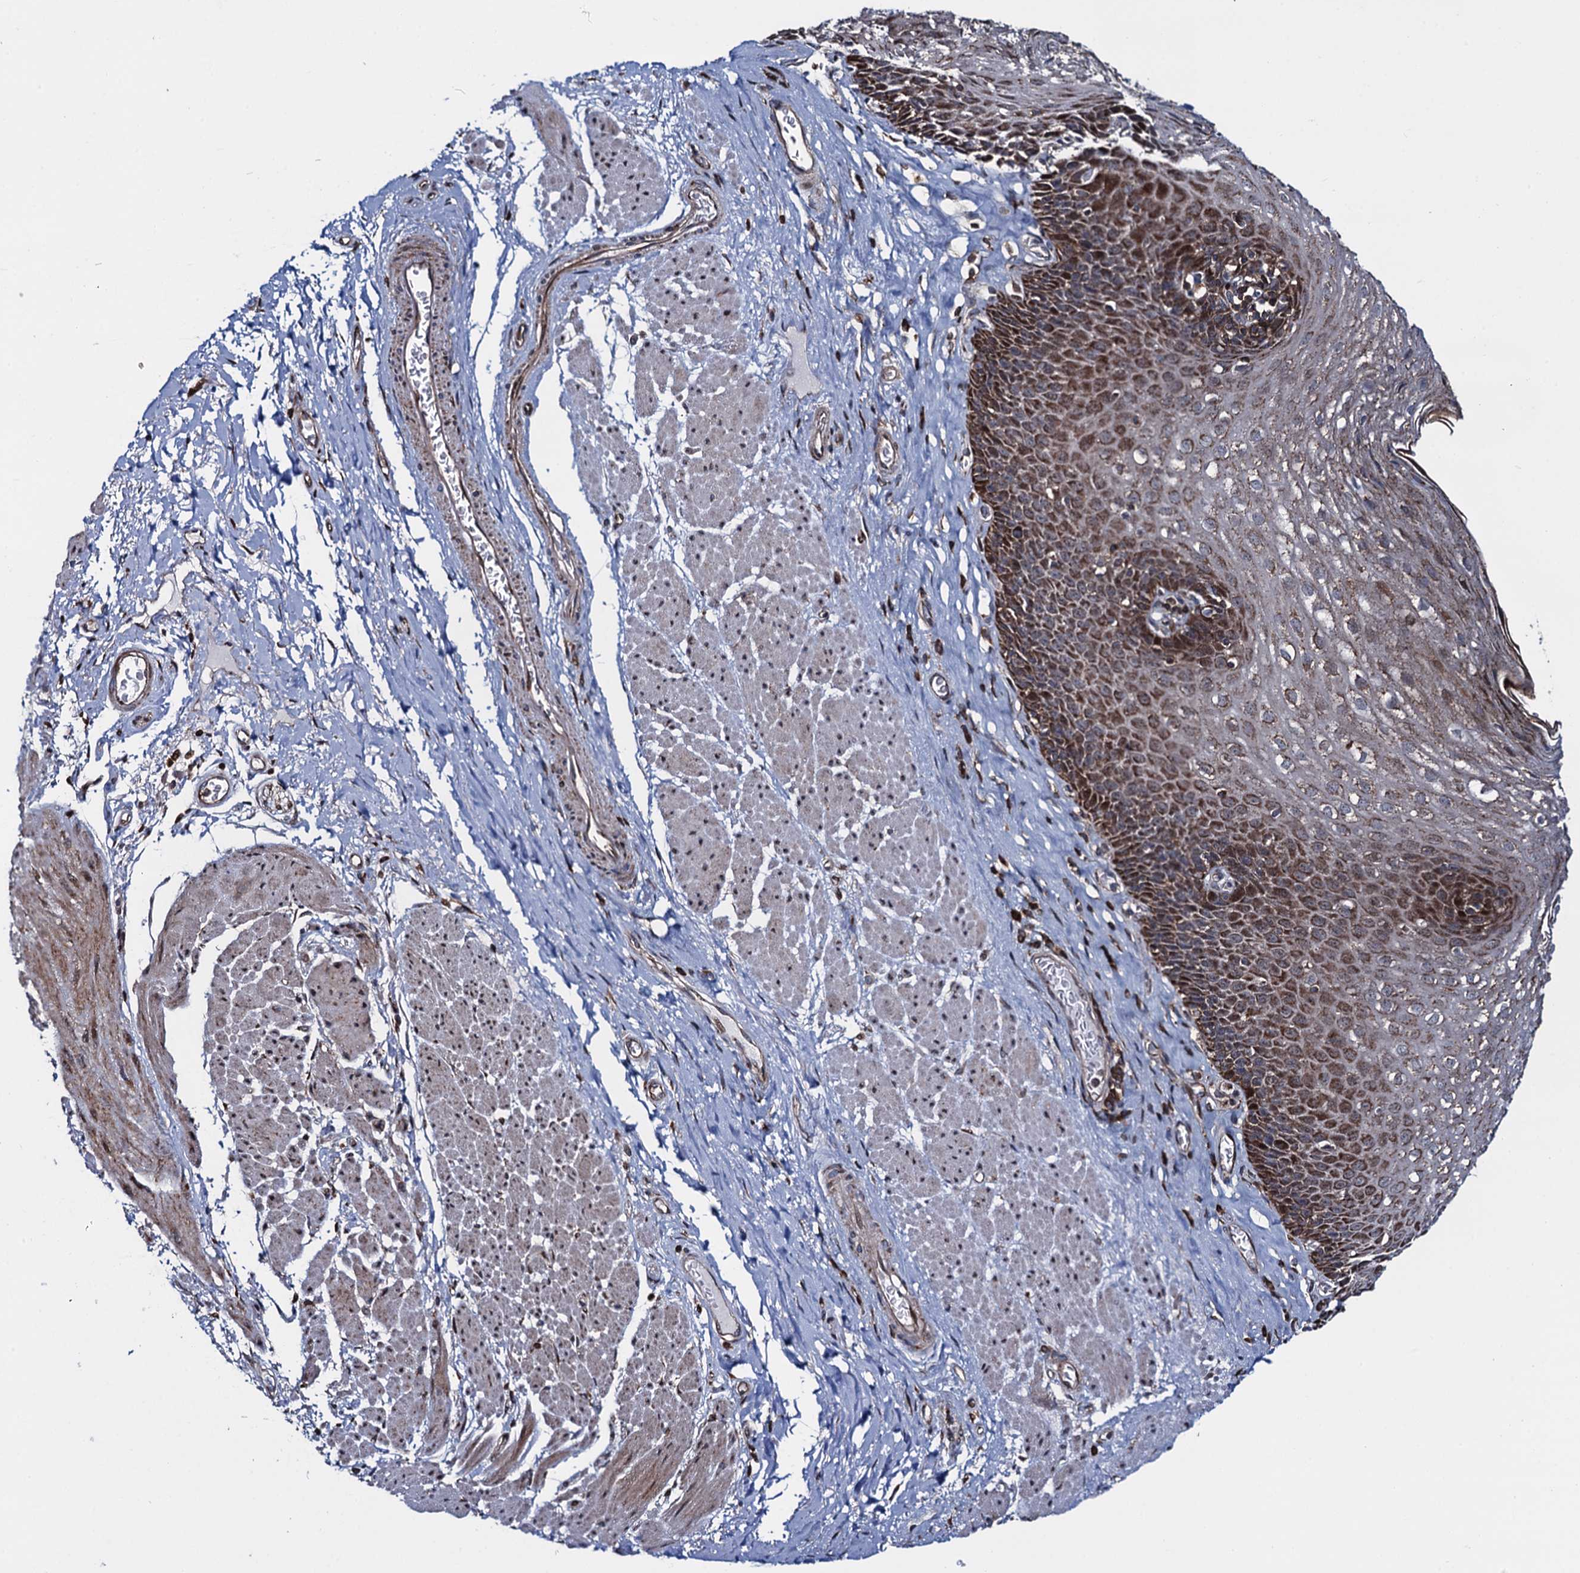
{"staining": {"intensity": "strong", "quantity": ">75%", "location": "cytoplasmic/membranous"}, "tissue": "esophagus", "cell_type": "Squamous epithelial cells", "image_type": "normal", "snomed": [{"axis": "morphology", "description": "Normal tissue, NOS"}, {"axis": "topography", "description": "Esophagus"}], "caption": "Esophagus stained with a brown dye exhibits strong cytoplasmic/membranous positive positivity in approximately >75% of squamous epithelial cells.", "gene": "CCDC102A", "patient": {"sex": "female", "age": 66}}